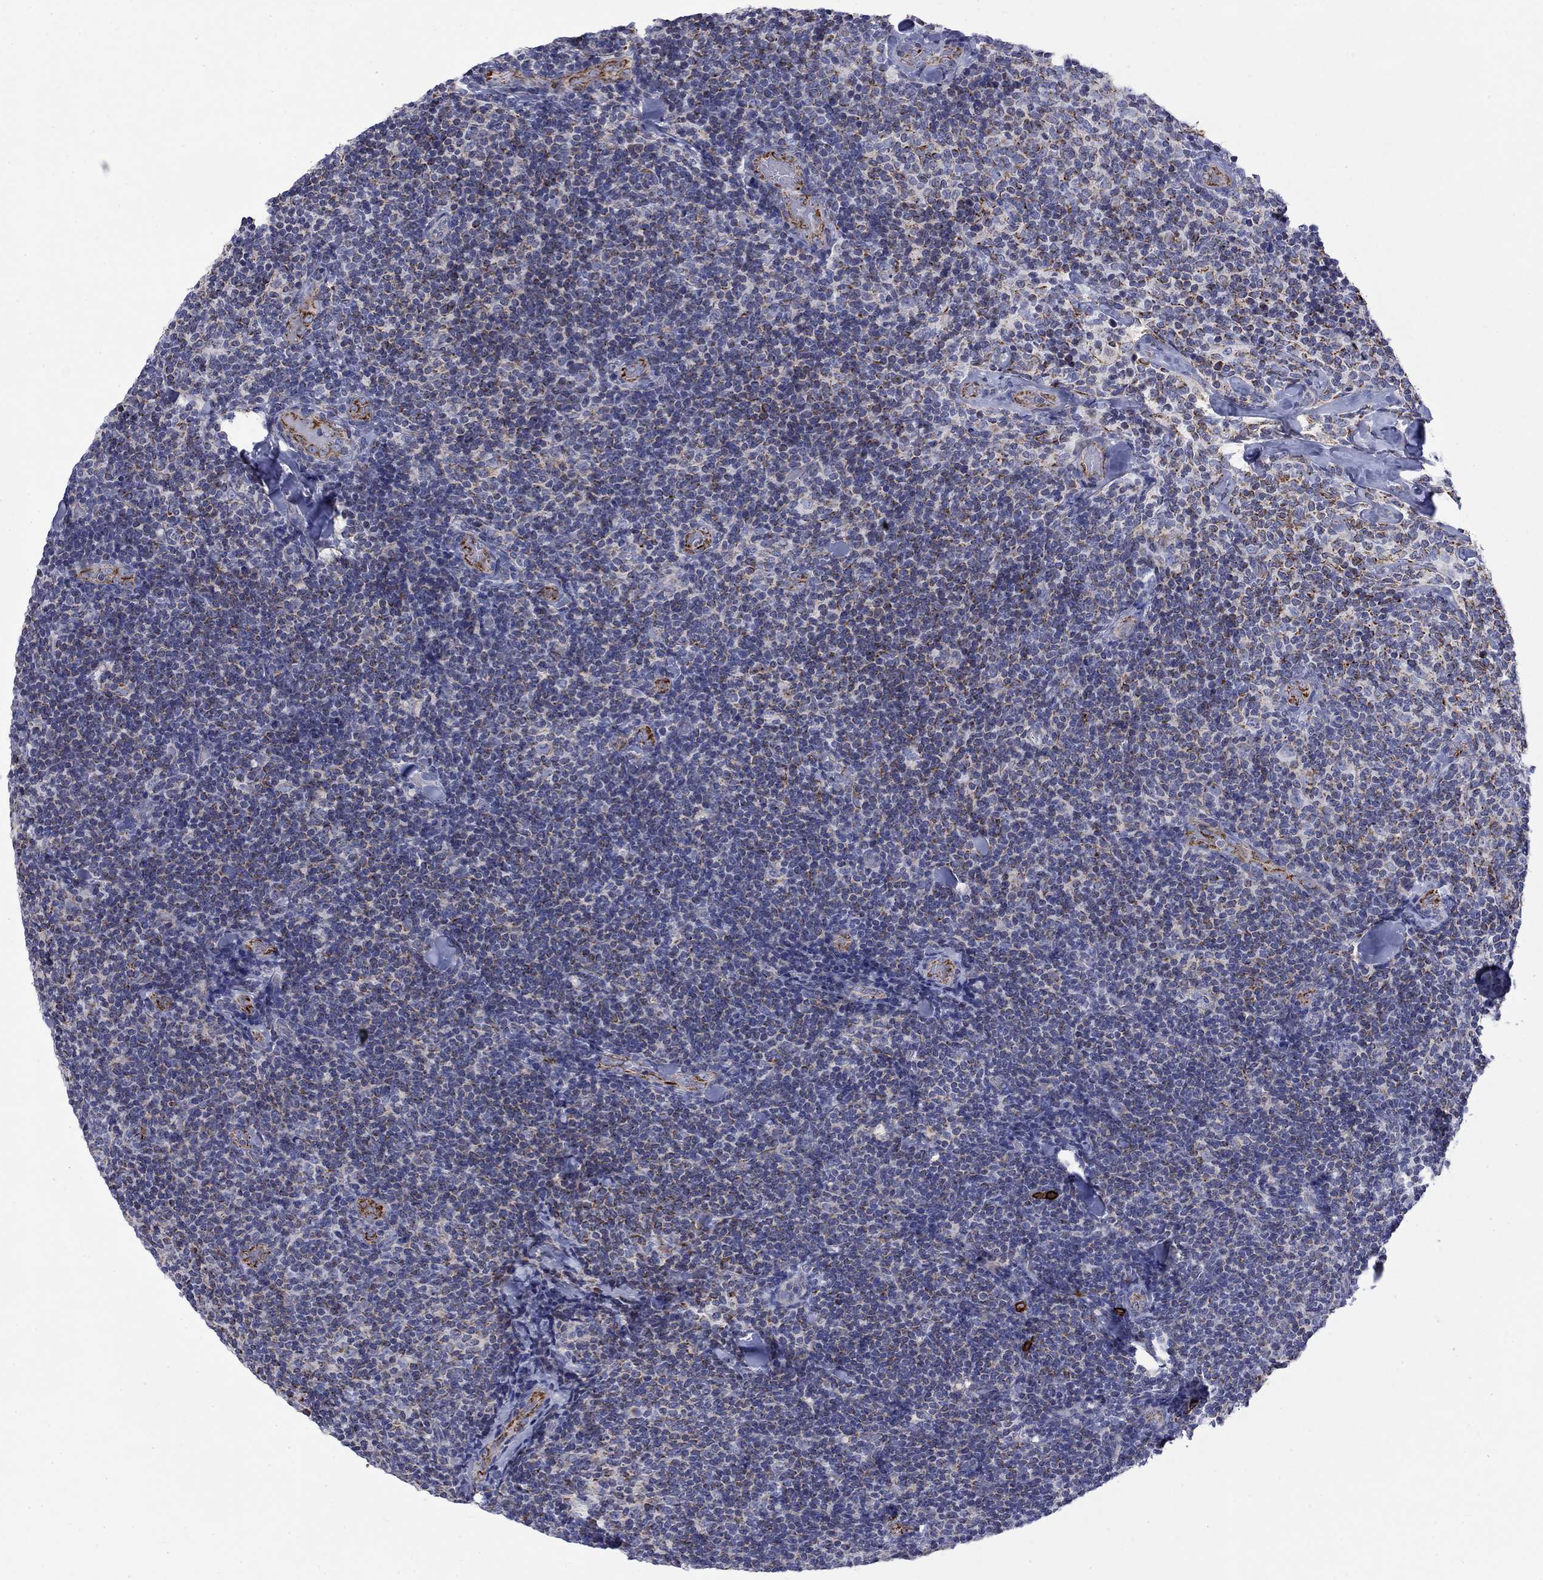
{"staining": {"intensity": "strong", "quantity": "<25%", "location": "cytoplasmic/membranous"}, "tissue": "lymphoma", "cell_type": "Tumor cells", "image_type": "cancer", "snomed": [{"axis": "morphology", "description": "Malignant lymphoma, non-Hodgkin's type, Low grade"}, {"axis": "topography", "description": "Lymph node"}], "caption": "Protein analysis of low-grade malignant lymphoma, non-Hodgkin's type tissue exhibits strong cytoplasmic/membranous staining in approximately <25% of tumor cells.", "gene": "CISD1", "patient": {"sex": "female", "age": 56}}